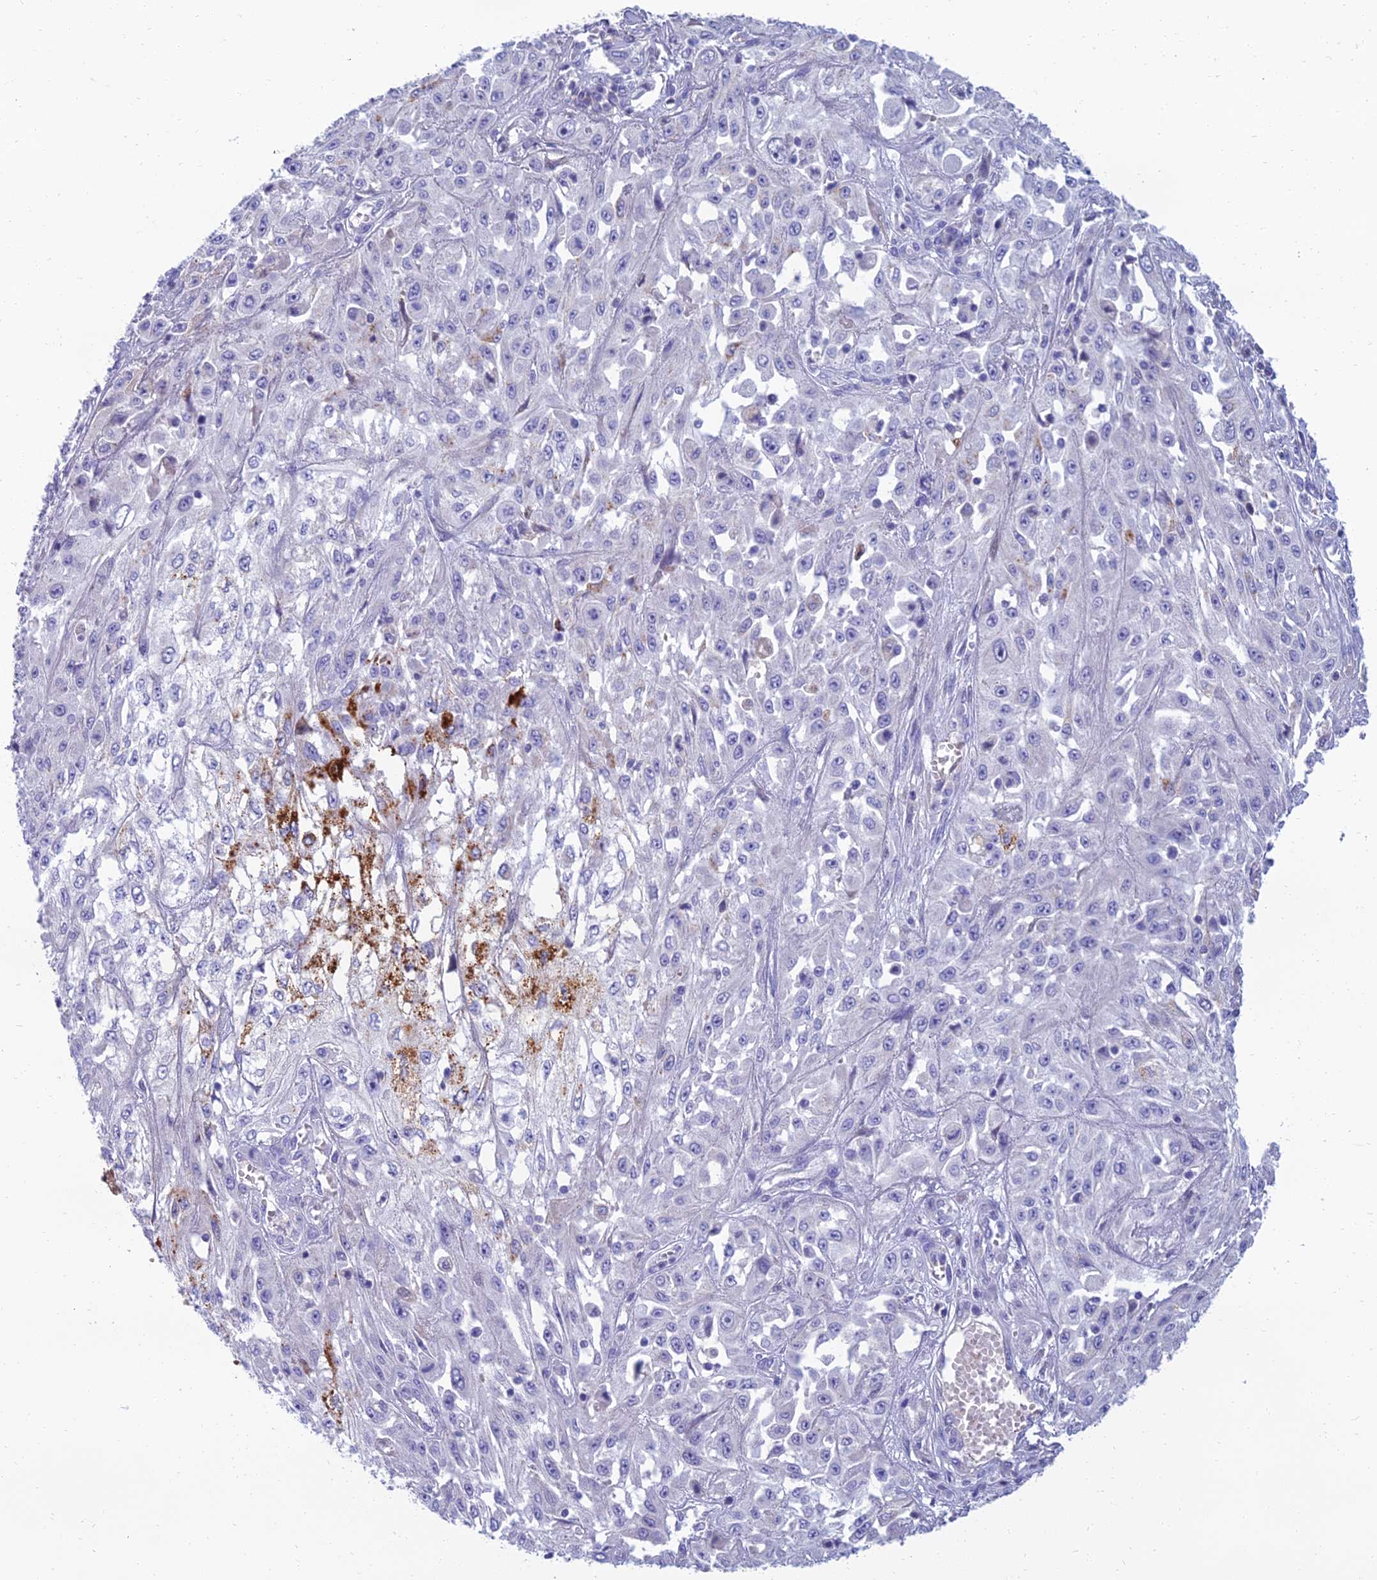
{"staining": {"intensity": "strong", "quantity": "<25%", "location": "cytoplasmic/membranous"}, "tissue": "skin cancer", "cell_type": "Tumor cells", "image_type": "cancer", "snomed": [{"axis": "morphology", "description": "Squamous cell carcinoma, NOS"}, {"axis": "morphology", "description": "Squamous cell carcinoma, metastatic, NOS"}, {"axis": "topography", "description": "Skin"}, {"axis": "topography", "description": "Lymph node"}], "caption": "A photomicrograph of human skin metastatic squamous cell carcinoma stained for a protein exhibits strong cytoplasmic/membranous brown staining in tumor cells.", "gene": "SPTLC3", "patient": {"sex": "male", "age": 75}}